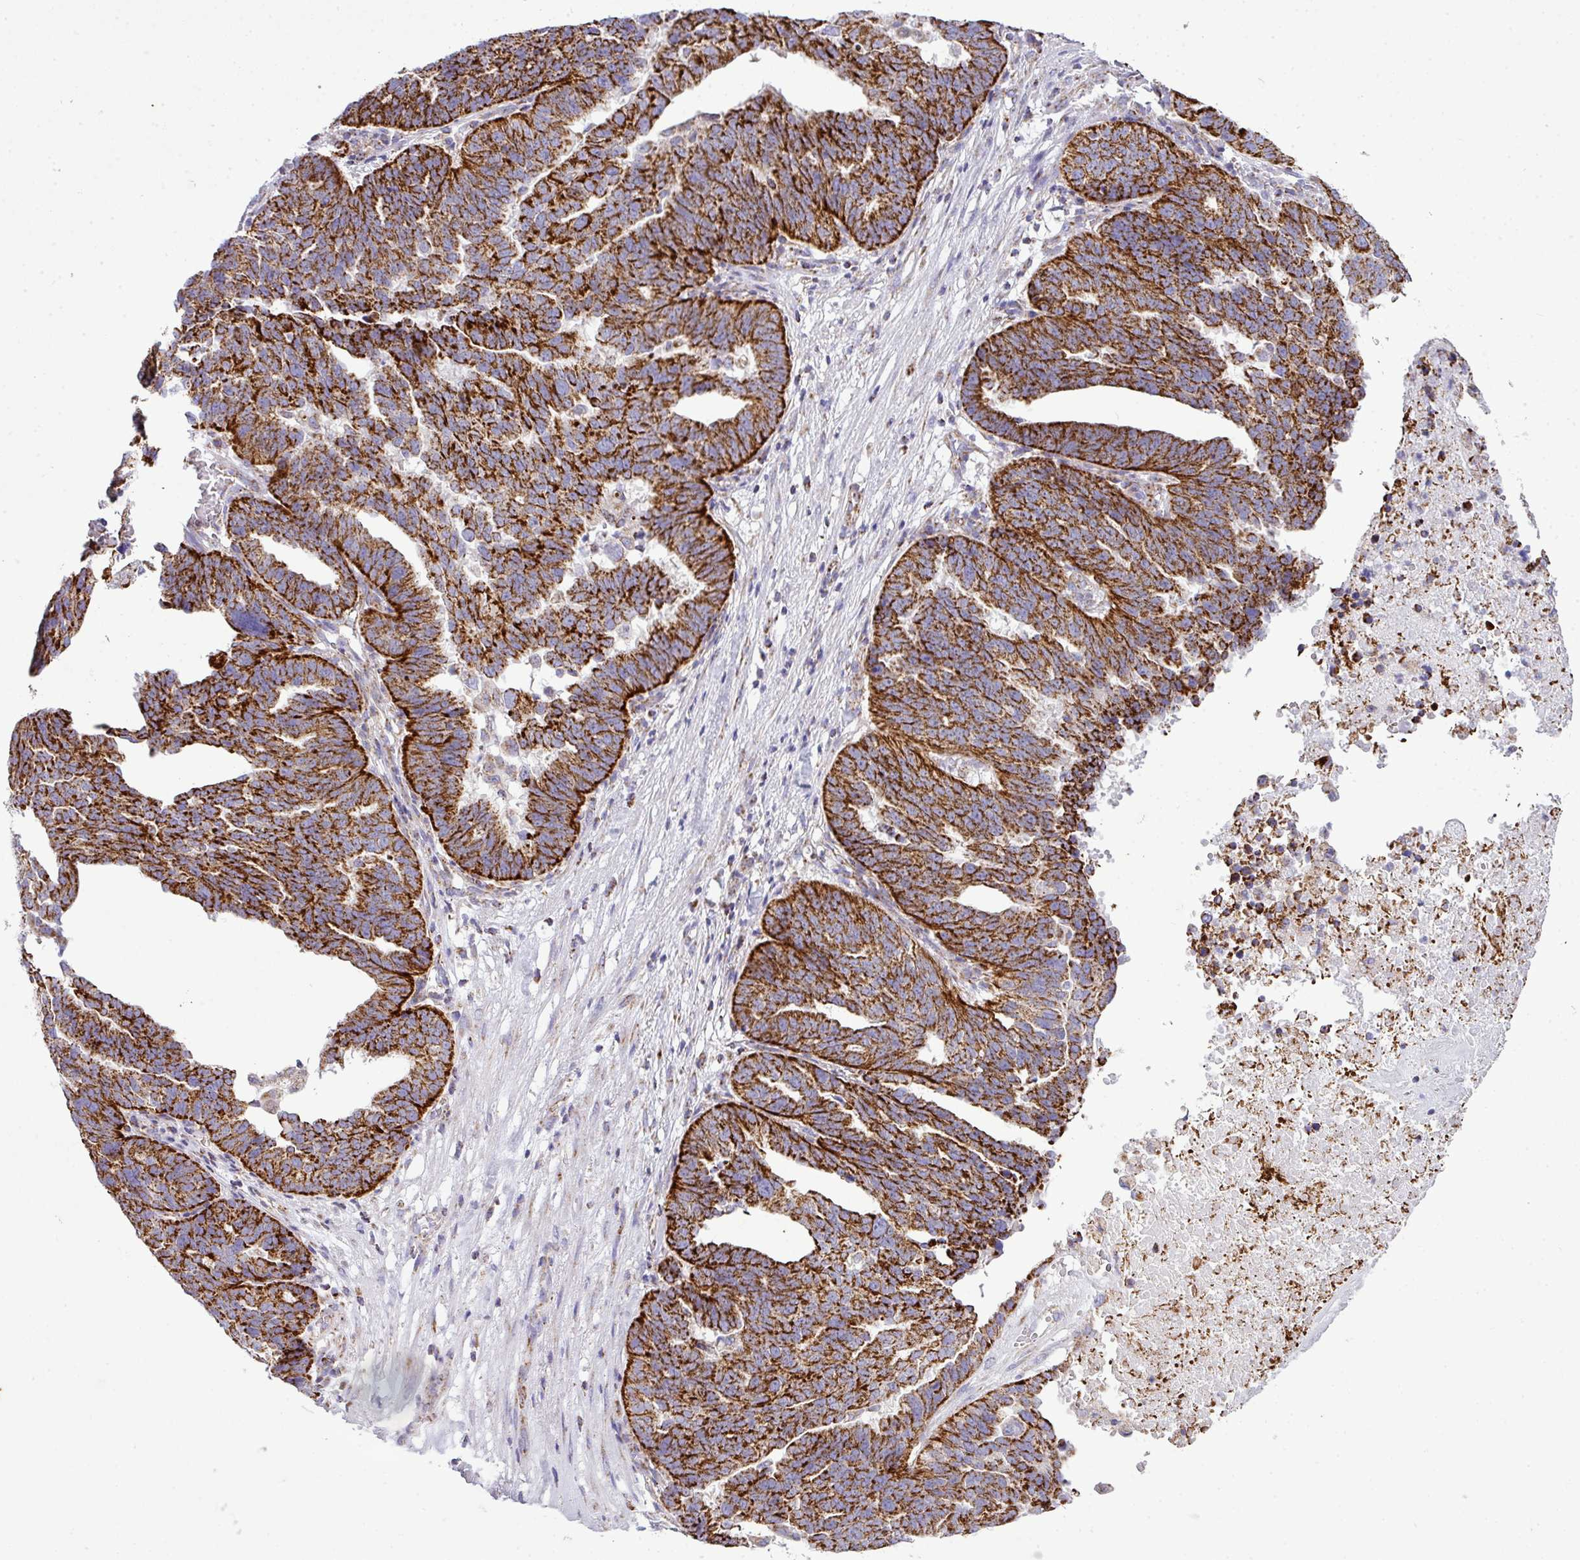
{"staining": {"intensity": "strong", "quantity": ">75%", "location": "cytoplasmic/membranous"}, "tissue": "ovarian cancer", "cell_type": "Tumor cells", "image_type": "cancer", "snomed": [{"axis": "morphology", "description": "Cystadenocarcinoma, serous, NOS"}, {"axis": "topography", "description": "Ovary"}], "caption": "Immunohistochemical staining of ovarian cancer (serous cystadenocarcinoma) displays high levels of strong cytoplasmic/membranous protein expression in about >75% of tumor cells.", "gene": "ZNF81", "patient": {"sex": "female", "age": 59}}